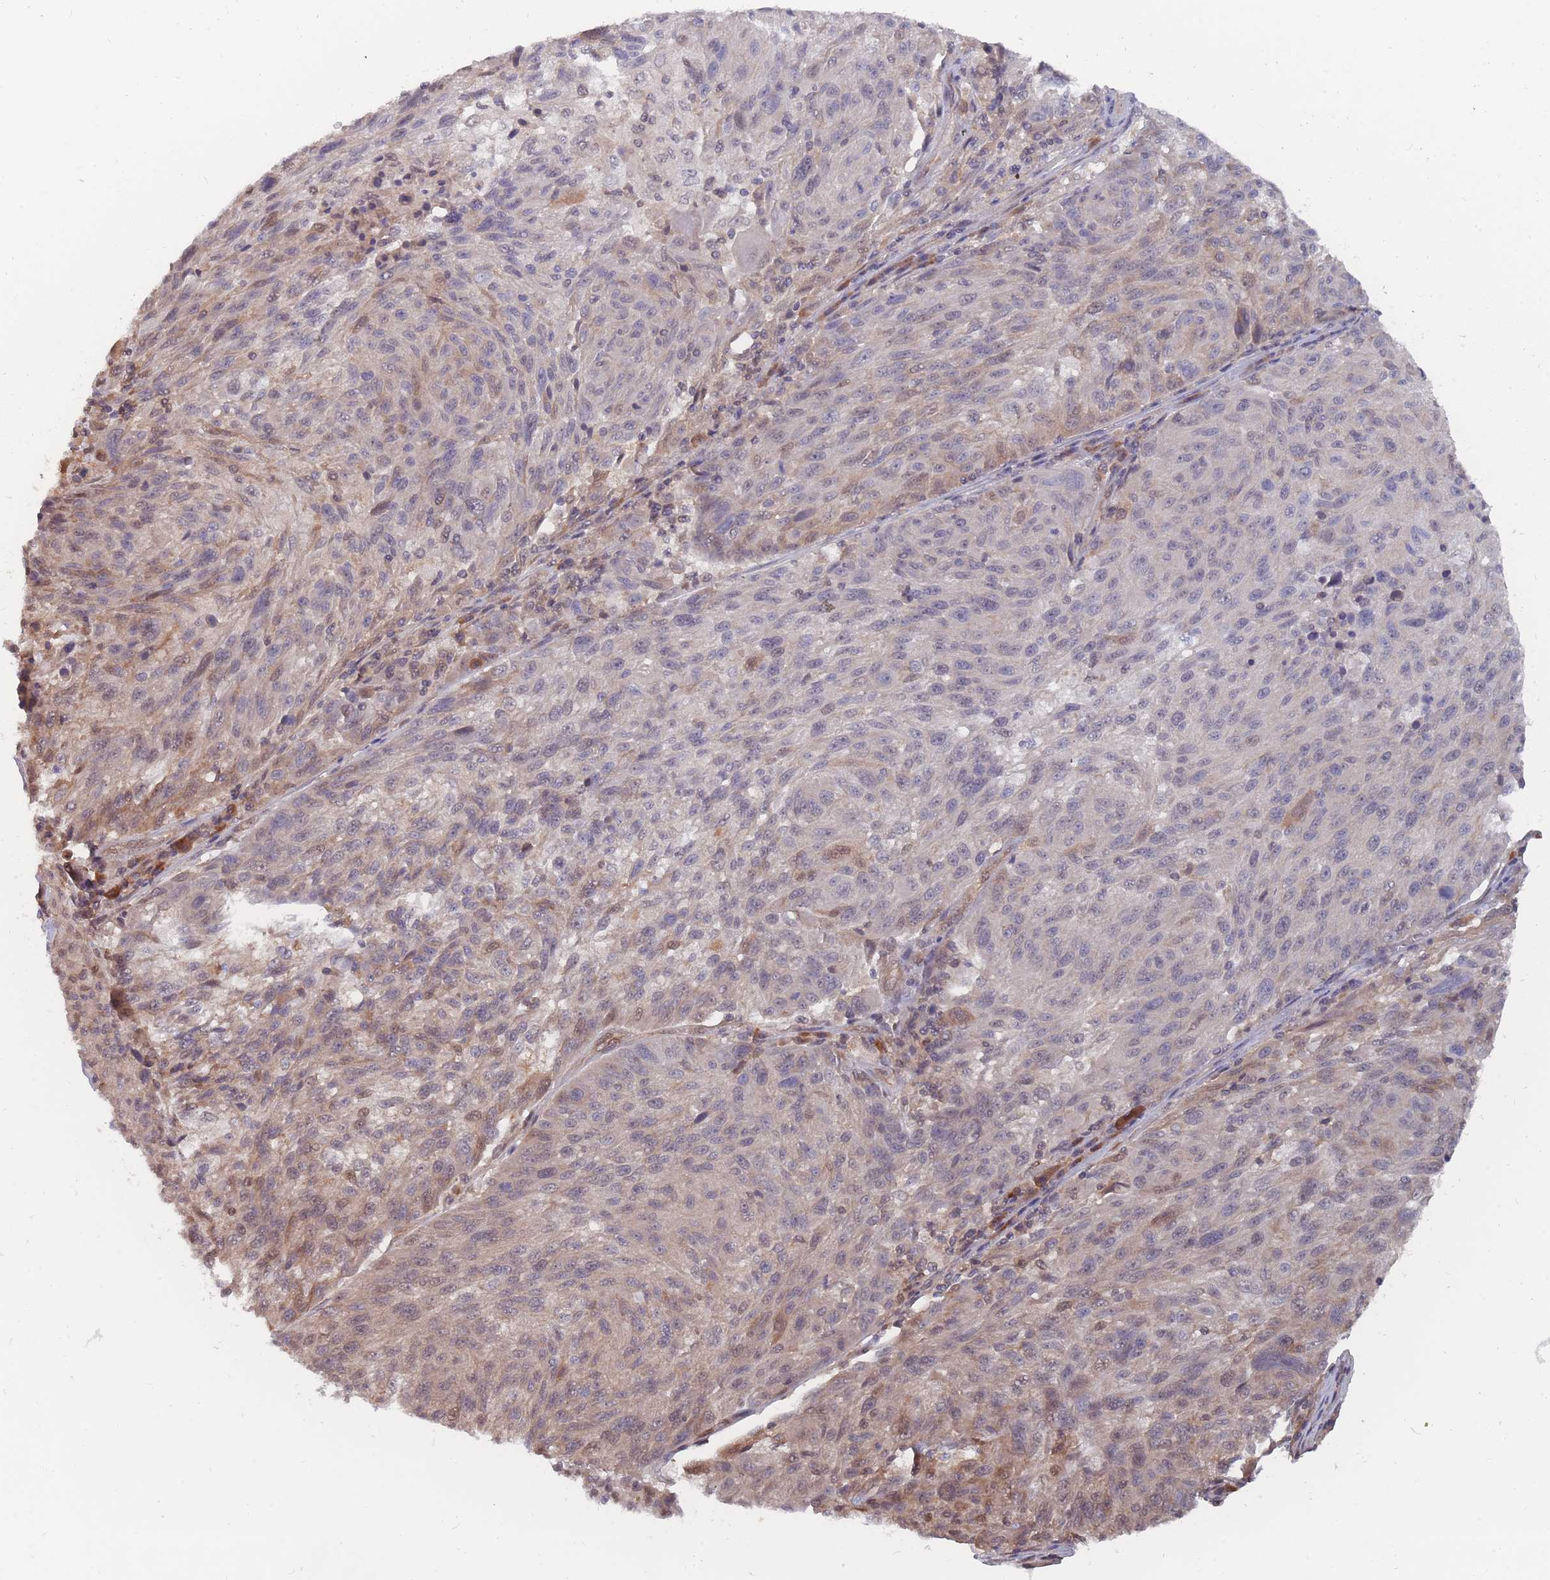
{"staining": {"intensity": "weak", "quantity": "<25%", "location": "nuclear"}, "tissue": "melanoma", "cell_type": "Tumor cells", "image_type": "cancer", "snomed": [{"axis": "morphology", "description": "Malignant melanoma, NOS"}, {"axis": "topography", "description": "Skin"}], "caption": "DAB immunohistochemical staining of malignant melanoma exhibits no significant staining in tumor cells. (DAB immunohistochemistry with hematoxylin counter stain).", "gene": "NKD1", "patient": {"sex": "male", "age": 53}}